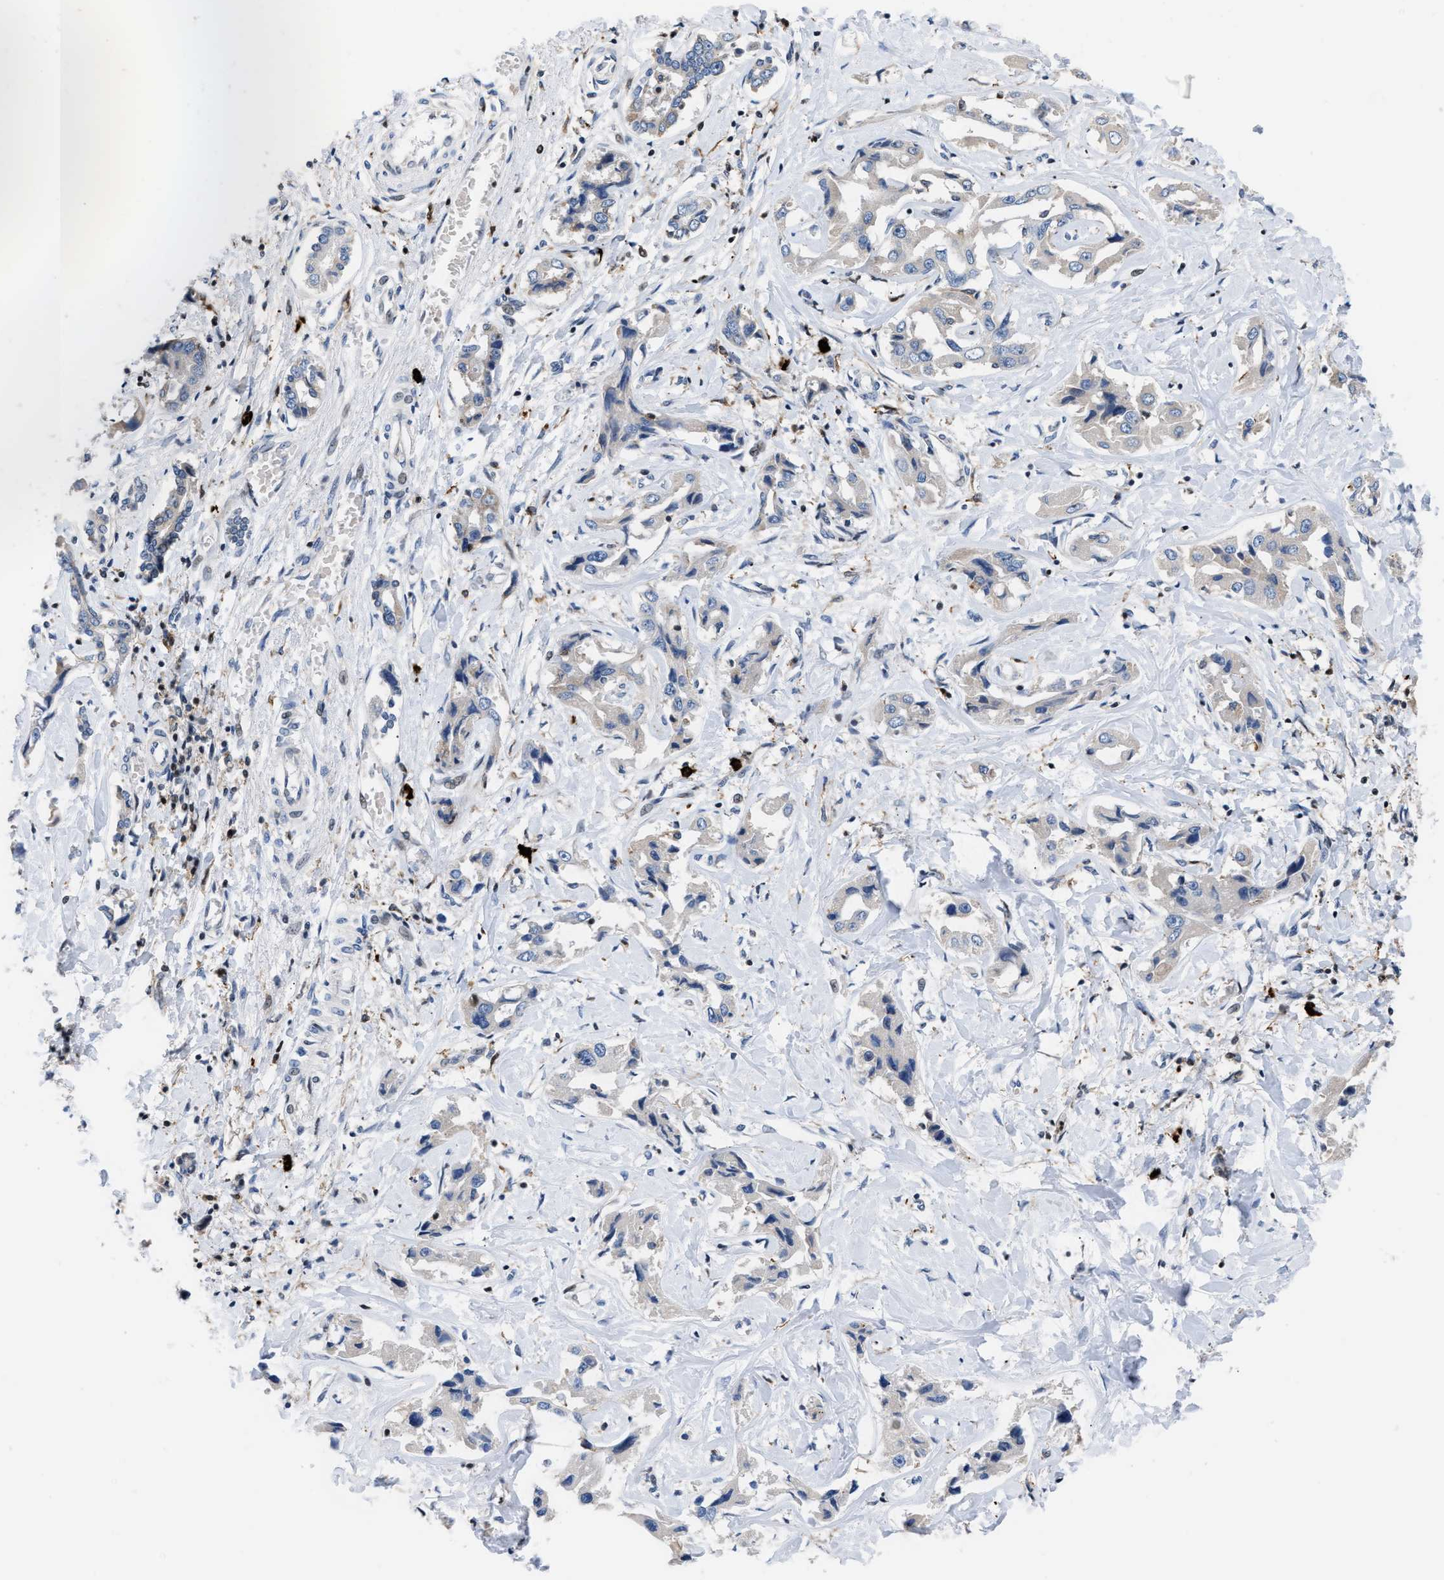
{"staining": {"intensity": "negative", "quantity": "none", "location": "none"}, "tissue": "liver cancer", "cell_type": "Tumor cells", "image_type": "cancer", "snomed": [{"axis": "morphology", "description": "Cholangiocarcinoma"}, {"axis": "topography", "description": "Liver"}], "caption": "Immunohistochemistry of human liver cancer demonstrates no expression in tumor cells.", "gene": "ATP9A", "patient": {"sex": "male", "age": 59}}